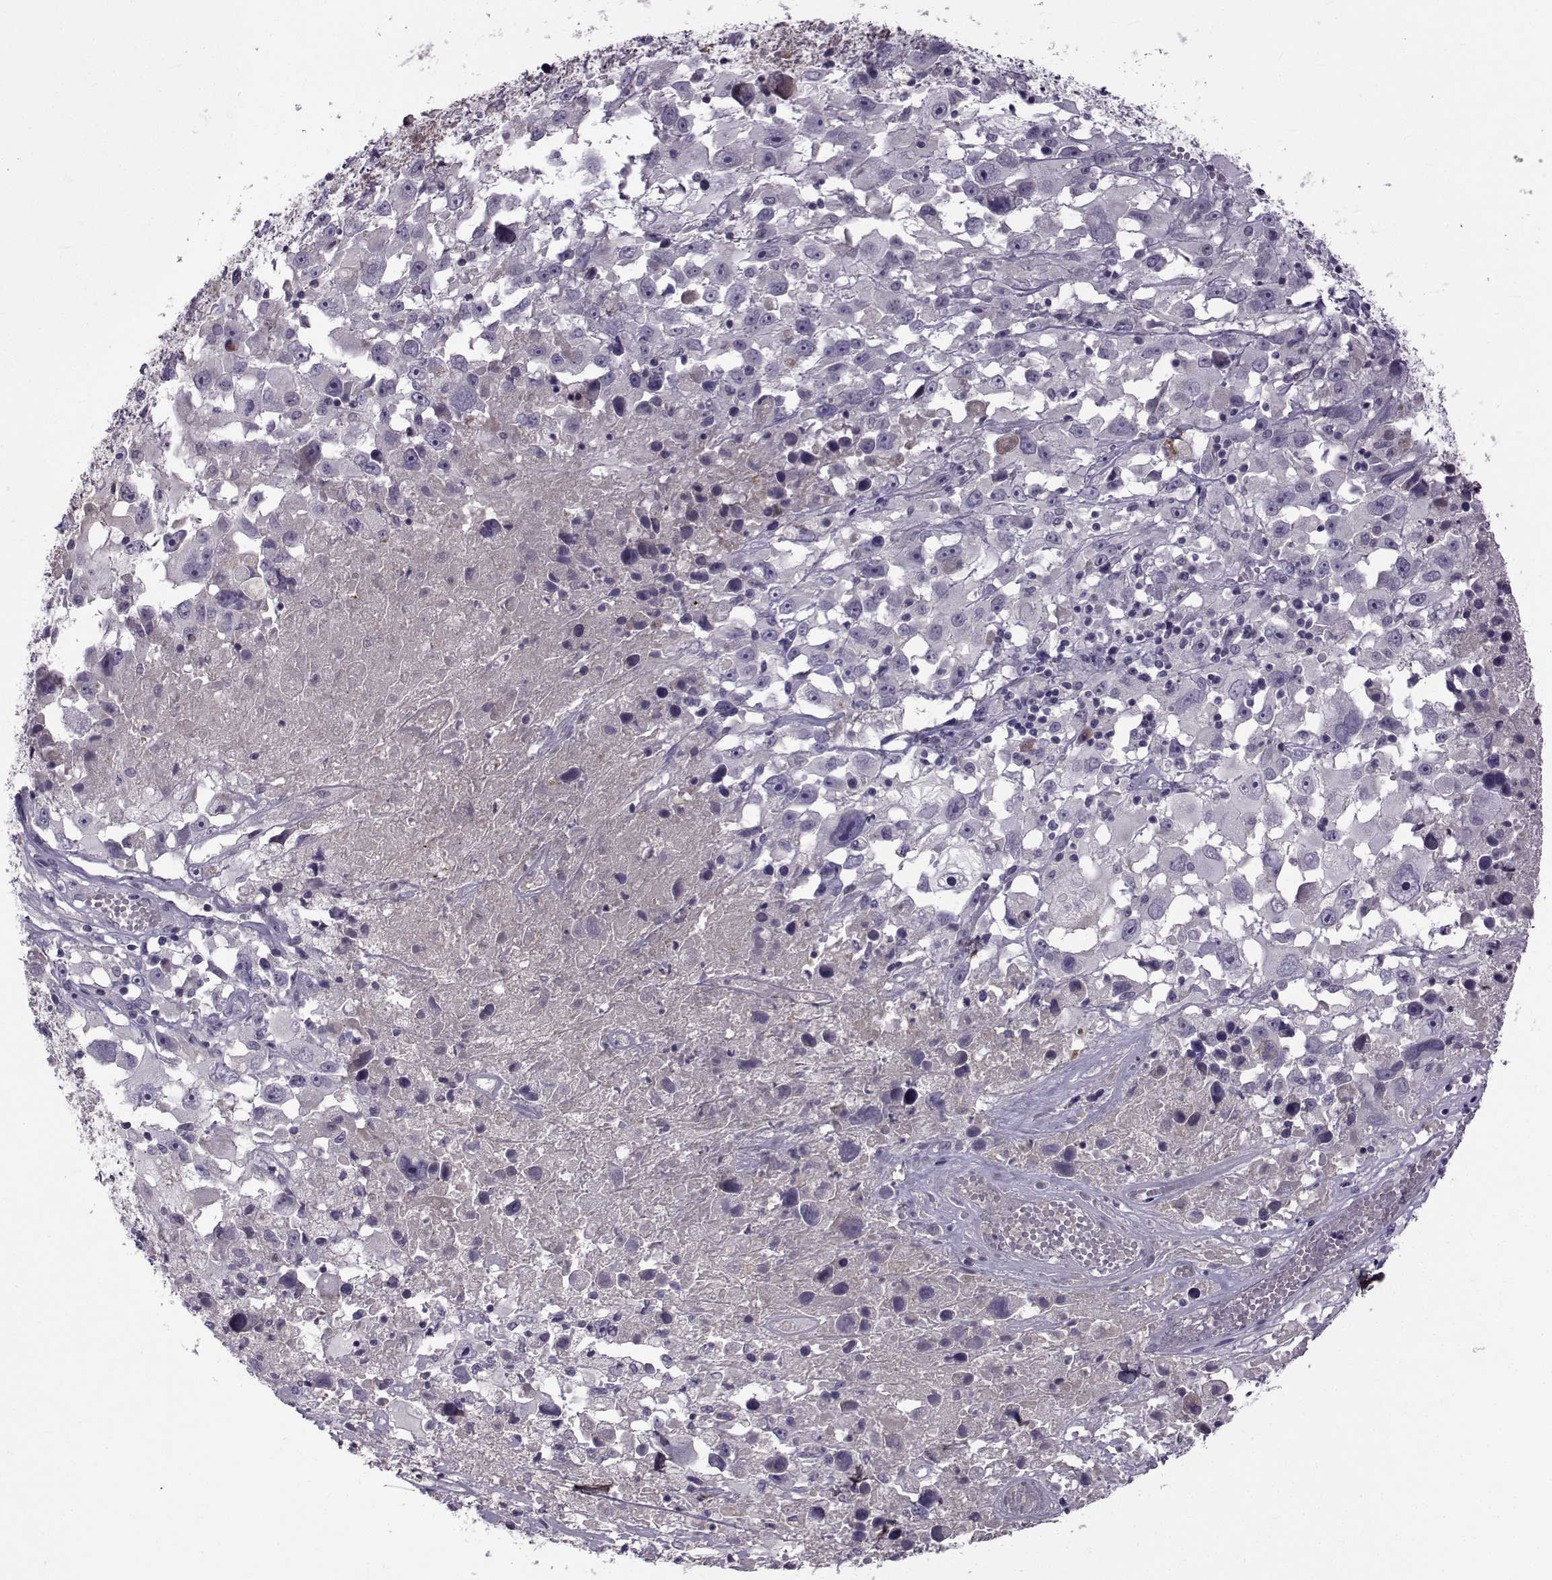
{"staining": {"intensity": "negative", "quantity": "none", "location": "none"}, "tissue": "melanoma", "cell_type": "Tumor cells", "image_type": "cancer", "snomed": [{"axis": "morphology", "description": "Malignant melanoma, Metastatic site"}, {"axis": "topography", "description": "Soft tissue"}], "caption": "Malignant melanoma (metastatic site) was stained to show a protein in brown. There is no significant staining in tumor cells.", "gene": "TNFRSF11B", "patient": {"sex": "male", "age": 50}}